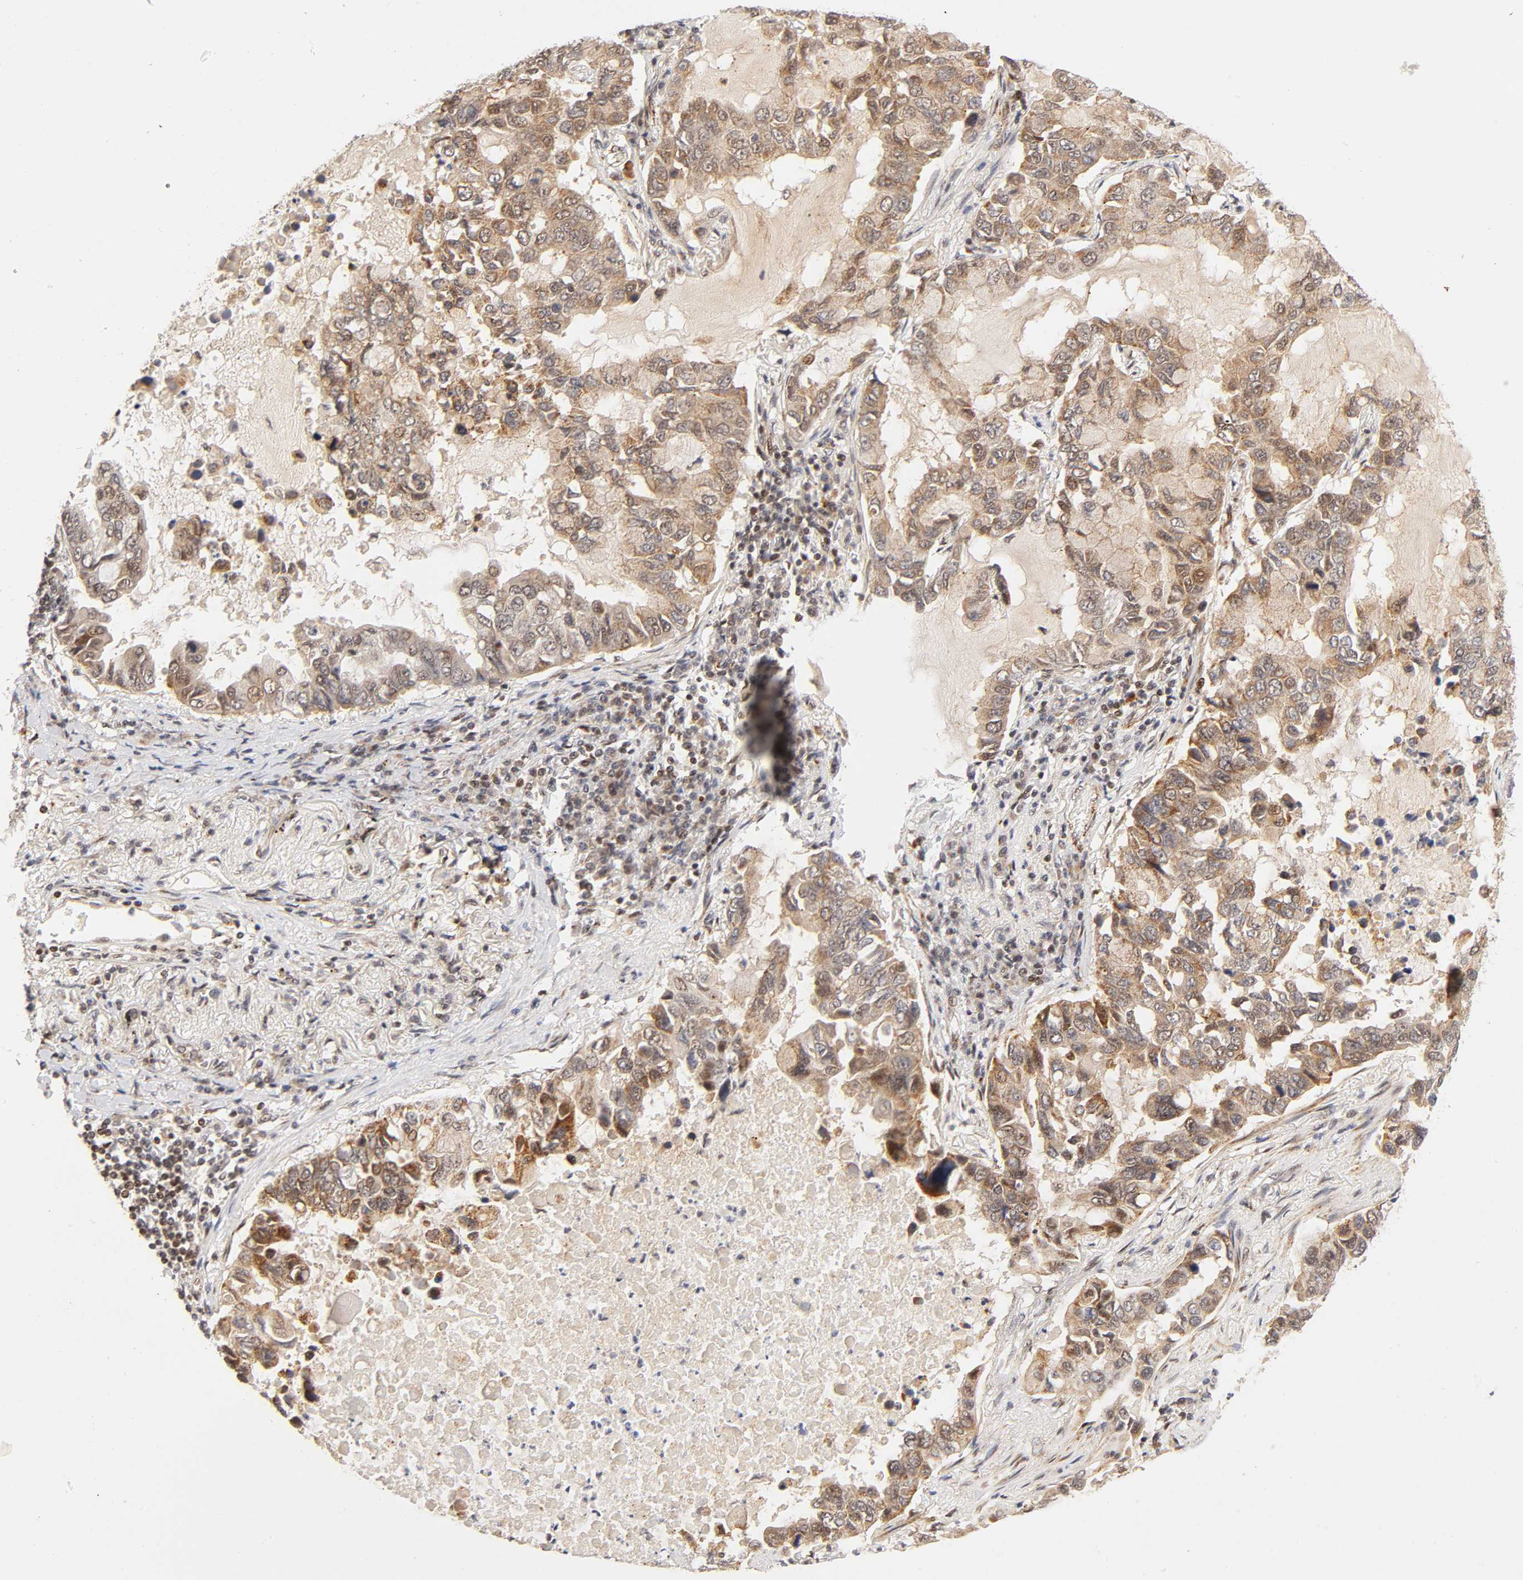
{"staining": {"intensity": "moderate", "quantity": "25%-75%", "location": "cytoplasmic/membranous,nuclear"}, "tissue": "lung cancer", "cell_type": "Tumor cells", "image_type": "cancer", "snomed": [{"axis": "morphology", "description": "Adenocarcinoma, NOS"}, {"axis": "topography", "description": "Lung"}], "caption": "Immunohistochemical staining of human adenocarcinoma (lung) demonstrates medium levels of moderate cytoplasmic/membranous and nuclear protein expression in about 25%-75% of tumor cells. (DAB (3,3'-diaminobenzidine) IHC with brightfield microscopy, high magnification).", "gene": "TAF10", "patient": {"sex": "male", "age": 64}}